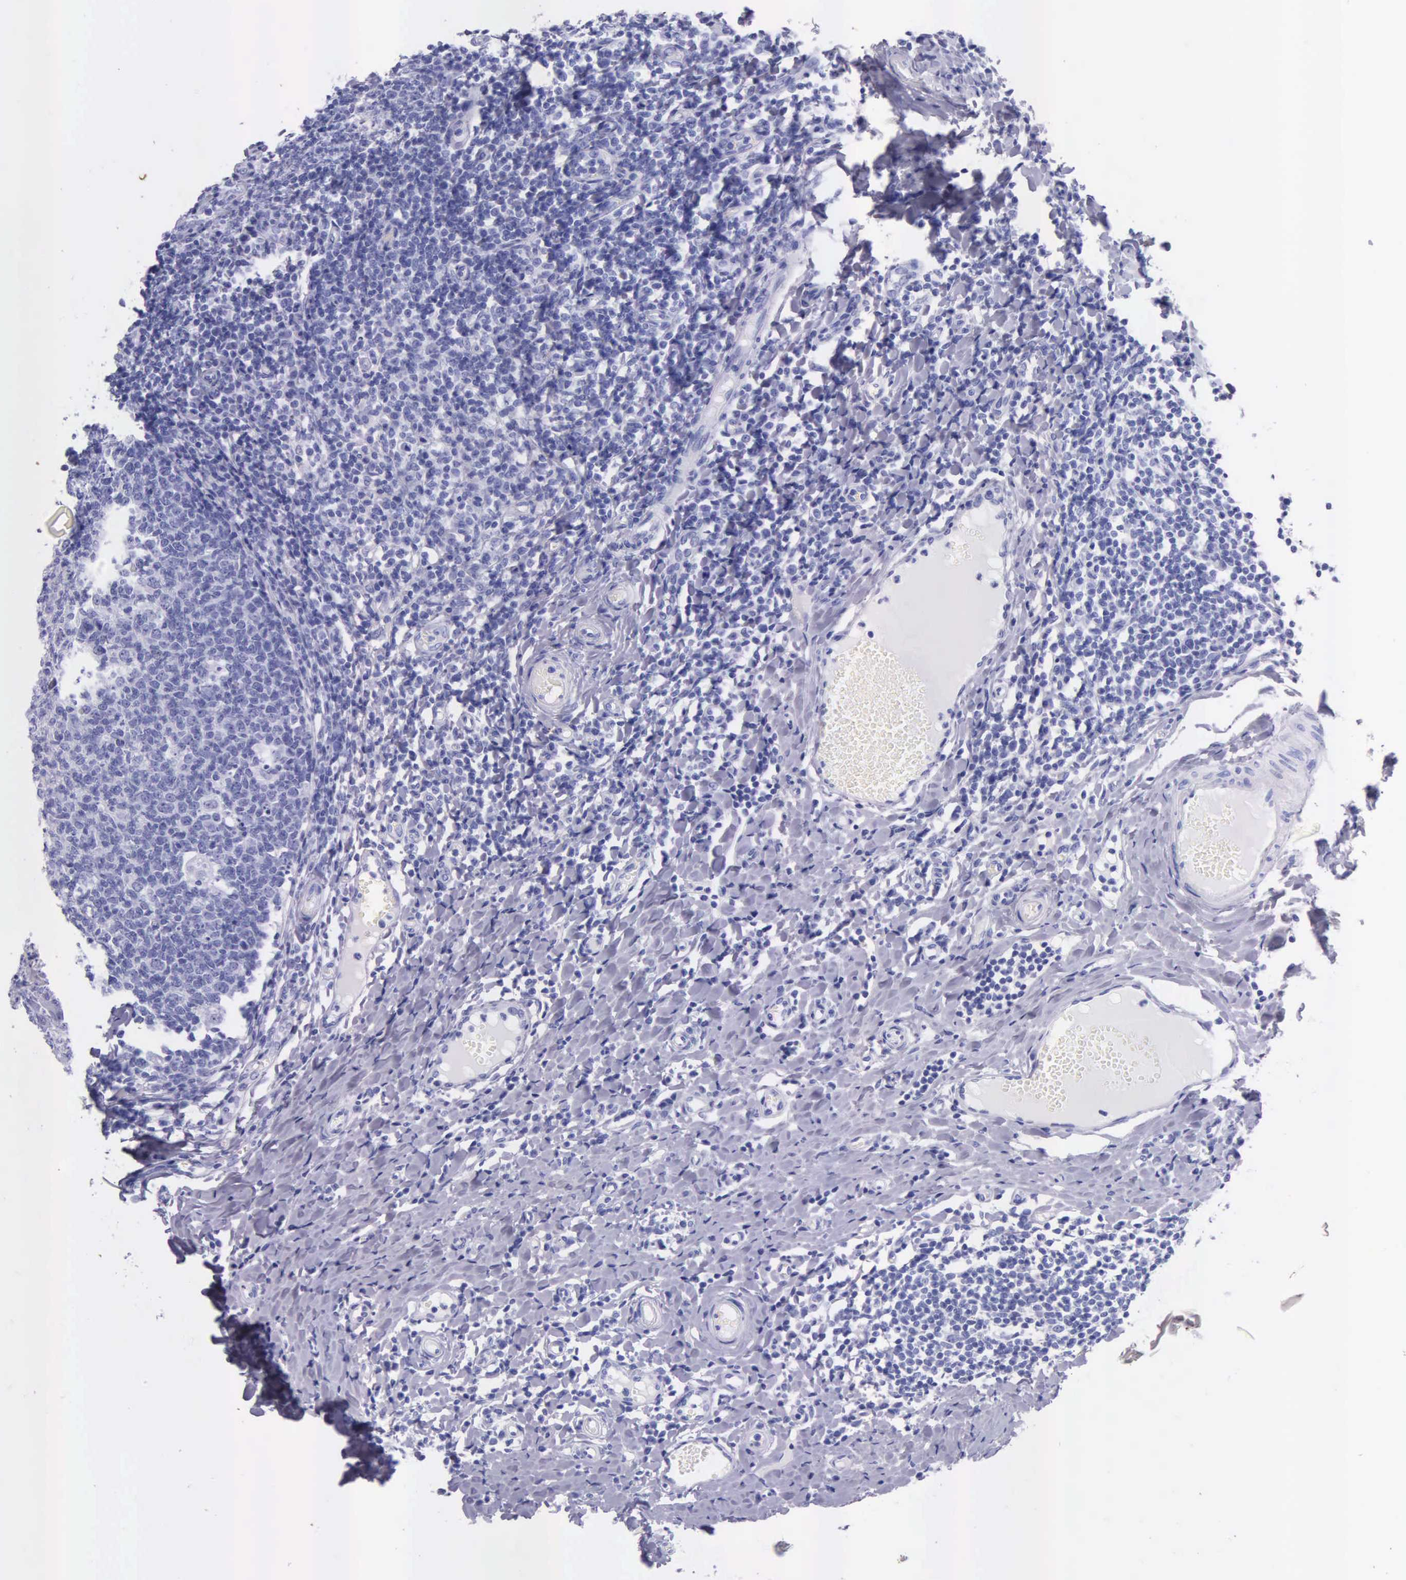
{"staining": {"intensity": "negative", "quantity": "none", "location": "none"}, "tissue": "tonsil", "cell_type": "Germinal center cells", "image_type": "normal", "snomed": [{"axis": "morphology", "description": "Normal tissue, NOS"}, {"axis": "topography", "description": "Tonsil"}], "caption": "Immunohistochemistry image of unremarkable tonsil stained for a protein (brown), which shows no staining in germinal center cells.", "gene": "KLK2", "patient": {"sex": "male", "age": 6}}